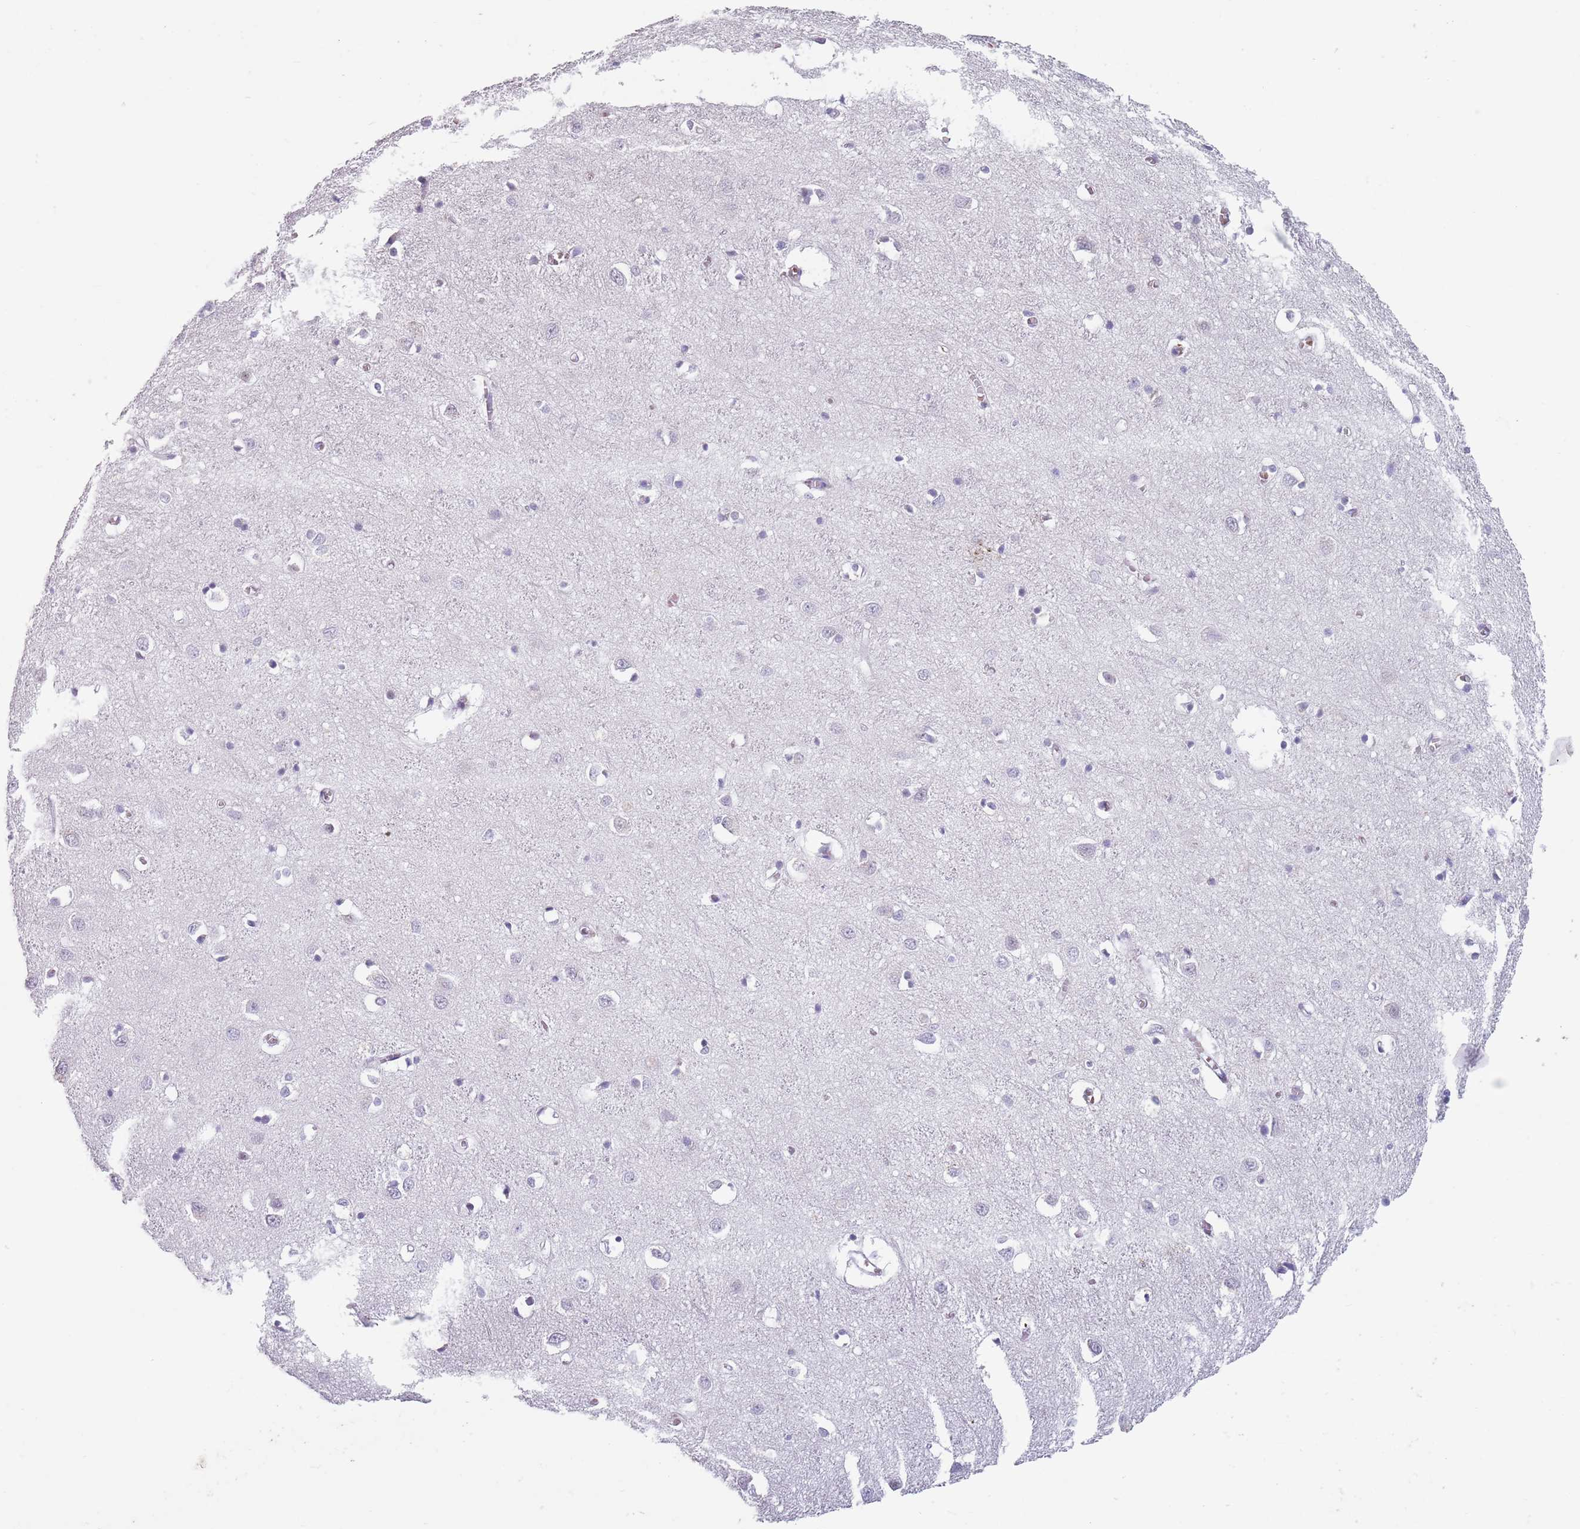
{"staining": {"intensity": "negative", "quantity": "none", "location": "none"}, "tissue": "cerebral cortex", "cell_type": "Endothelial cells", "image_type": "normal", "snomed": [{"axis": "morphology", "description": "Normal tissue, NOS"}, {"axis": "topography", "description": "Cerebral cortex"}], "caption": "An immunohistochemistry image of unremarkable cerebral cortex is shown. There is no staining in endothelial cells of cerebral cortex.", "gene": "SPESP1", "patient": {"sex": "female", "age": 64}}